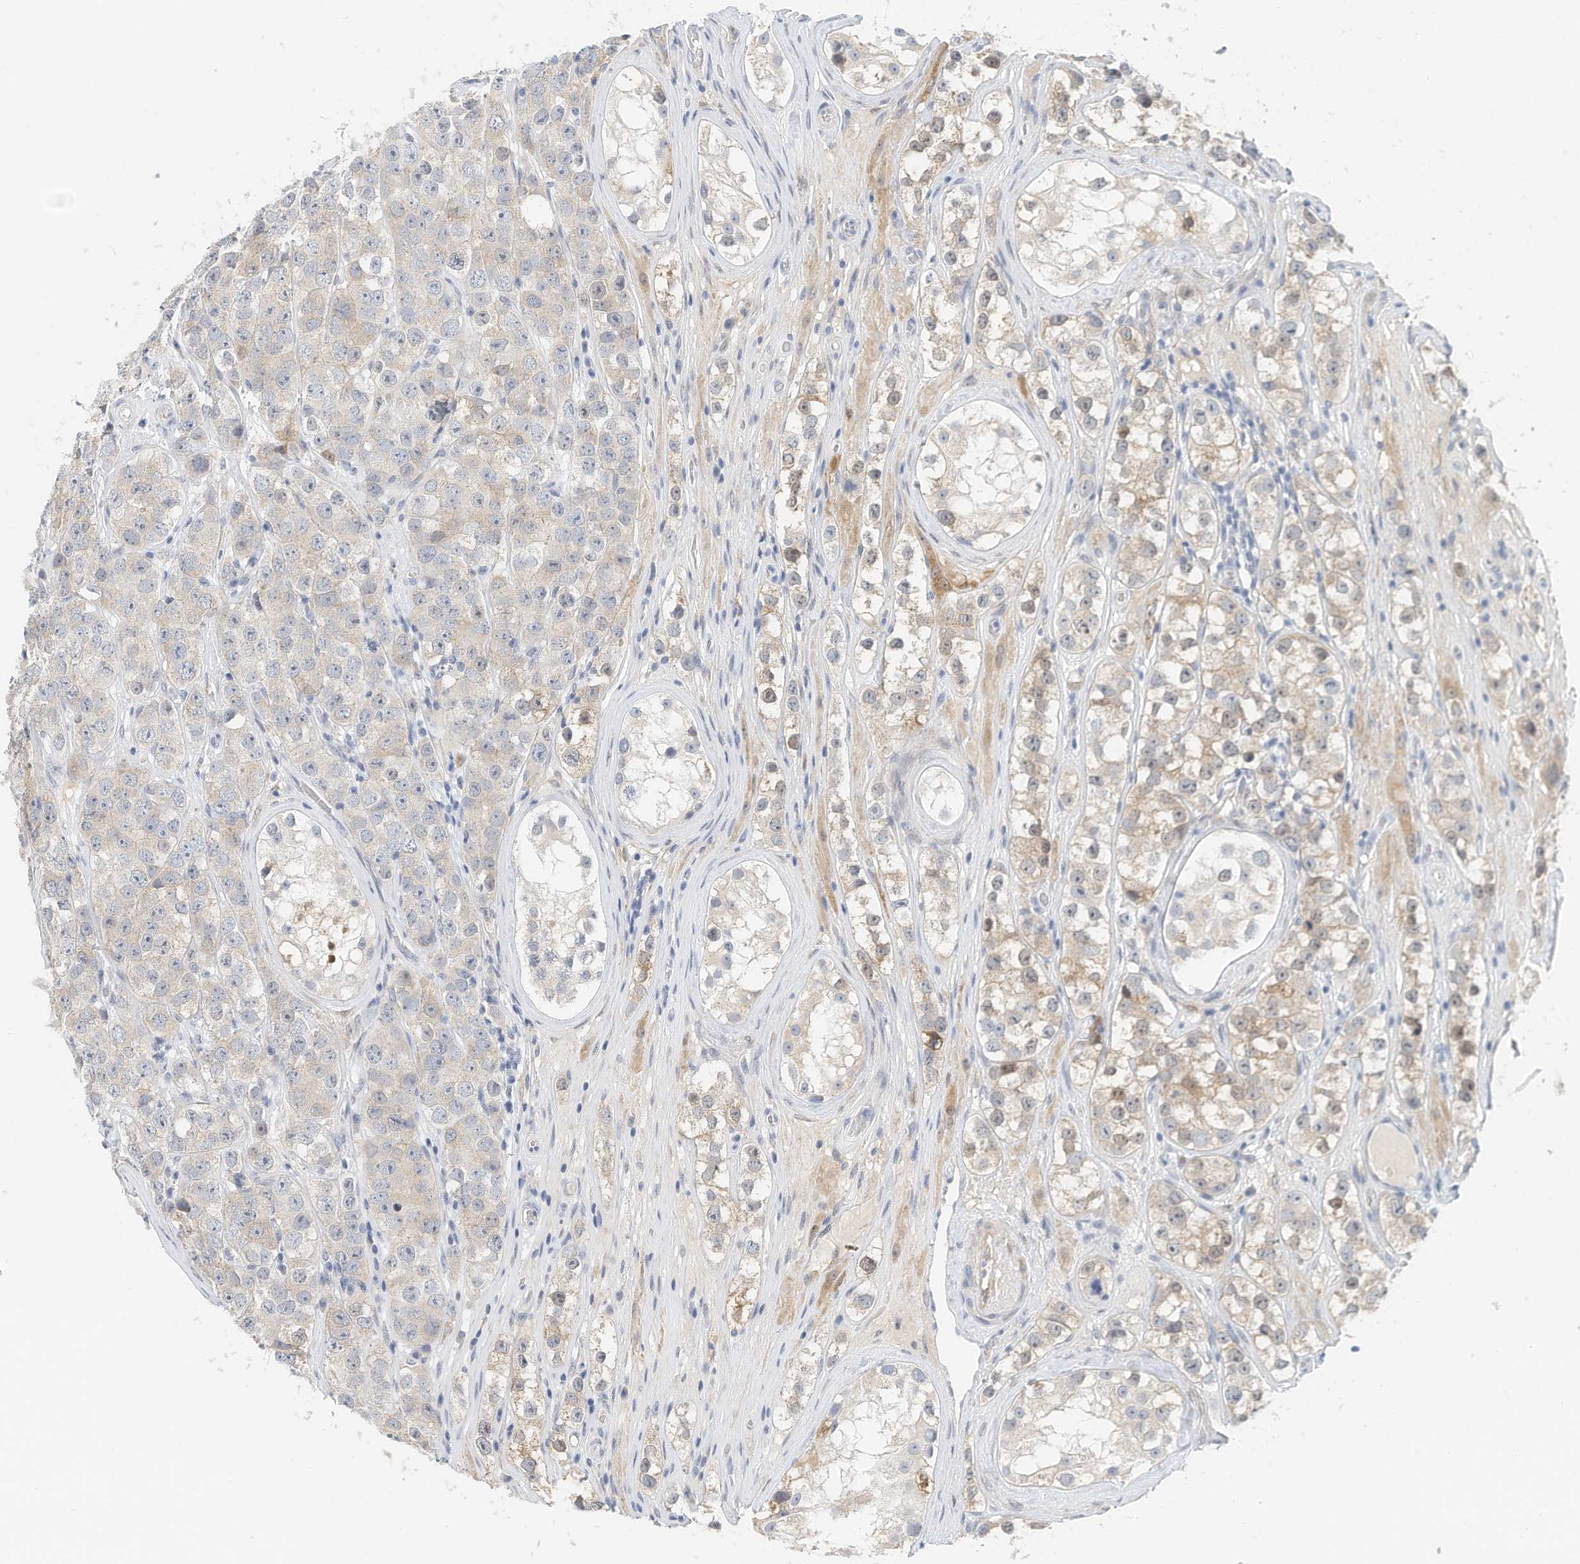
{"staining": {"intensity": "weak", "quantity": "<25%", "location": "cytoplasmic/membranous"}, "tissue": "testis cancer", "cell_type": "Tumor cells", "image_type": "cancer", "snomed": [{"axis": "morphology", "description": "Seminoma, NOS"}, {"axis": "topography", "description": "Testis"}], "caption": "Testis cancer was stained to show a protein in brown. There is no significant staining in tumor cells.", "gene": "ARHGAP28", "patient": {"sex": "male", "age": 28}}